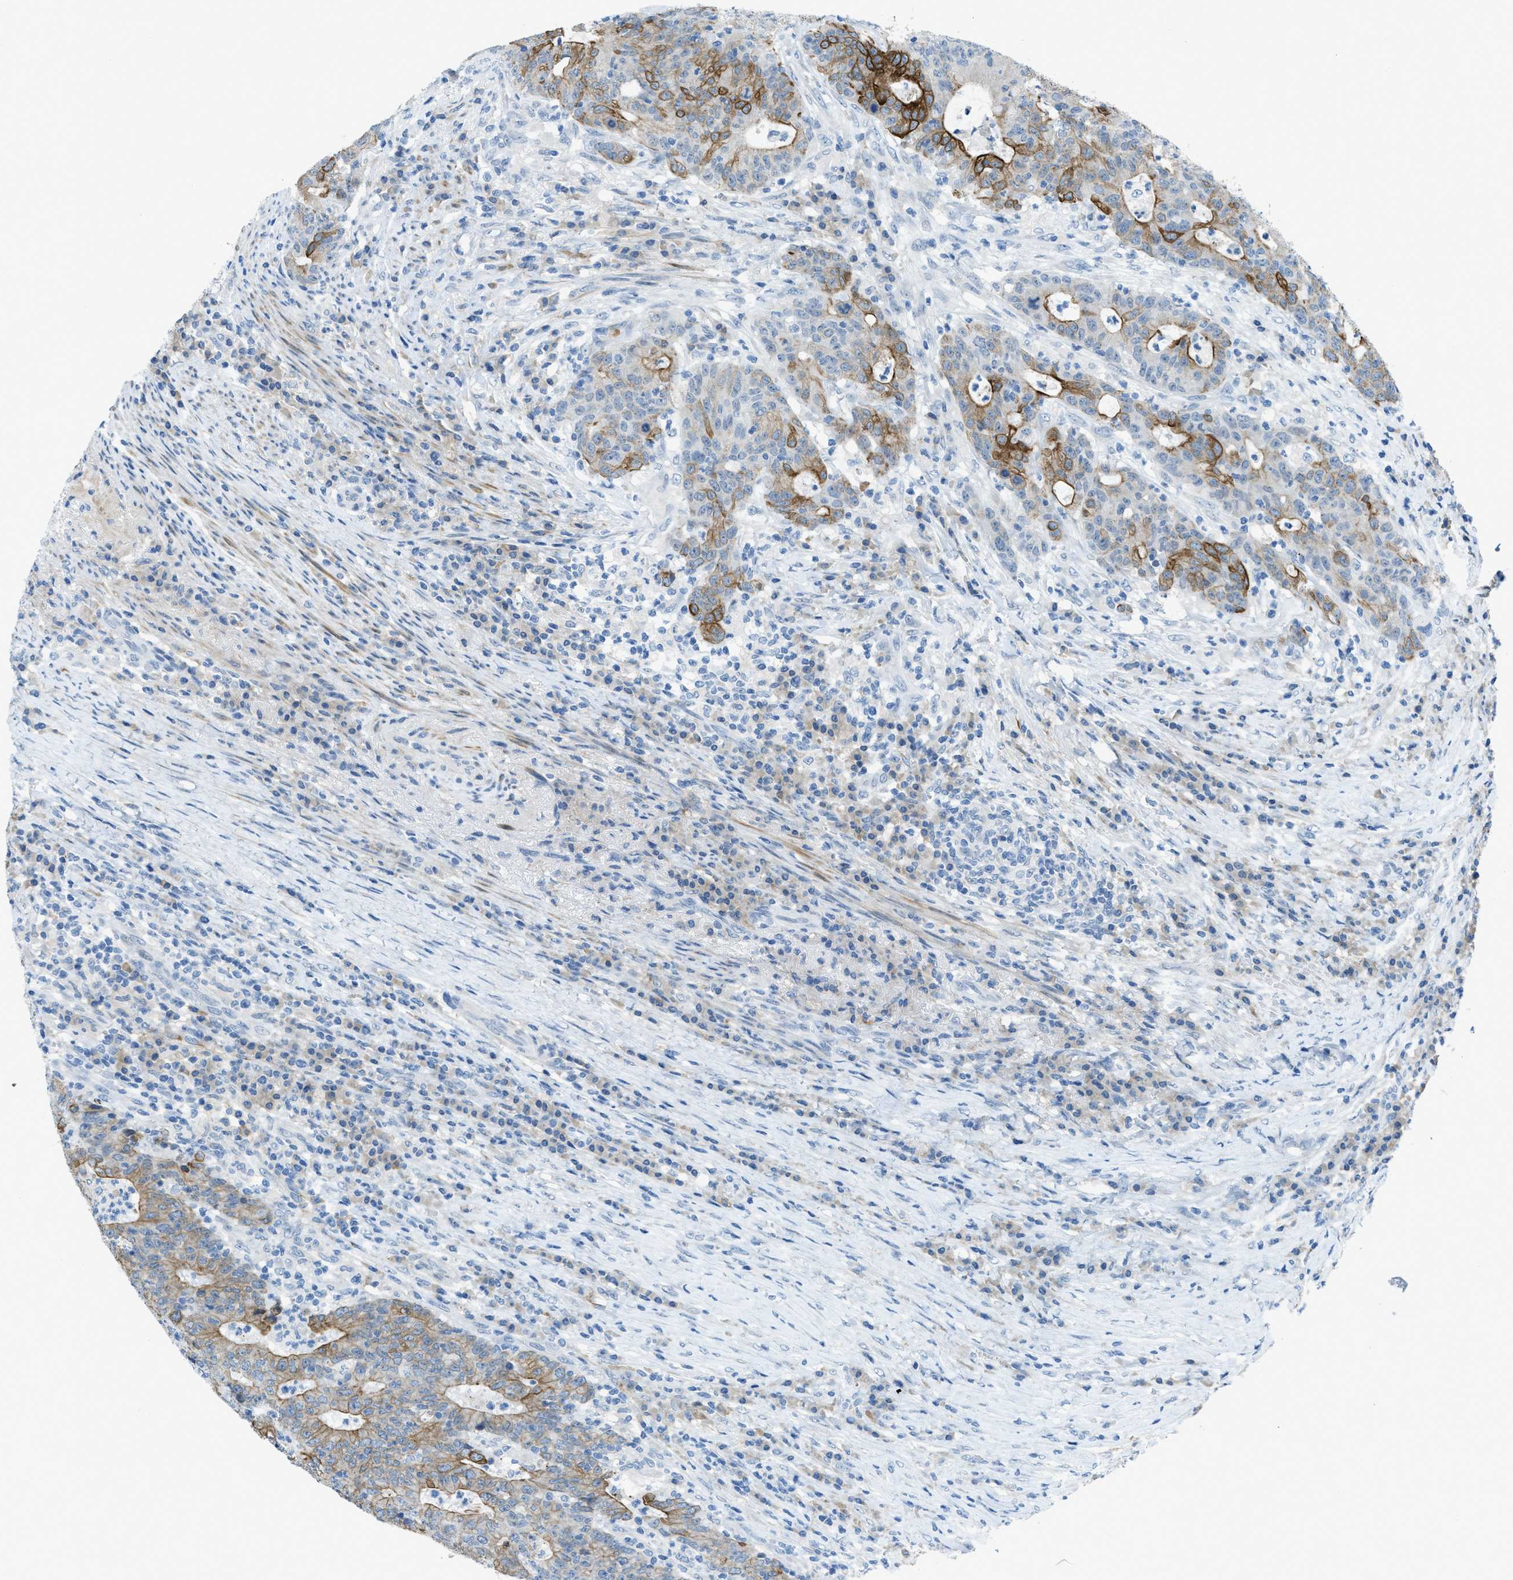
{"staining": {"intensity": "moderate", "quantity": ">75%", "location": "cytoplasmic/membranous"}, "tissue": "colorectal cancer", "cell_type": "Tumor cells", "image_type": "cancer", "snomed": [{"axis": "morphology", "description": "Normal tissue, NOS"}, {"axis": "morphology", "description": "Adenocarcinoma, NOS"}, {"axis": "topography", "description": "Colon"}], "caption": "Protein staining exhibits moderate cytoplasmic/membranous positivity in about >75% of tumor cells in colorectal cancer.", "gene": "KLHL8", "patient": {"sex": "female", "age": 75}}